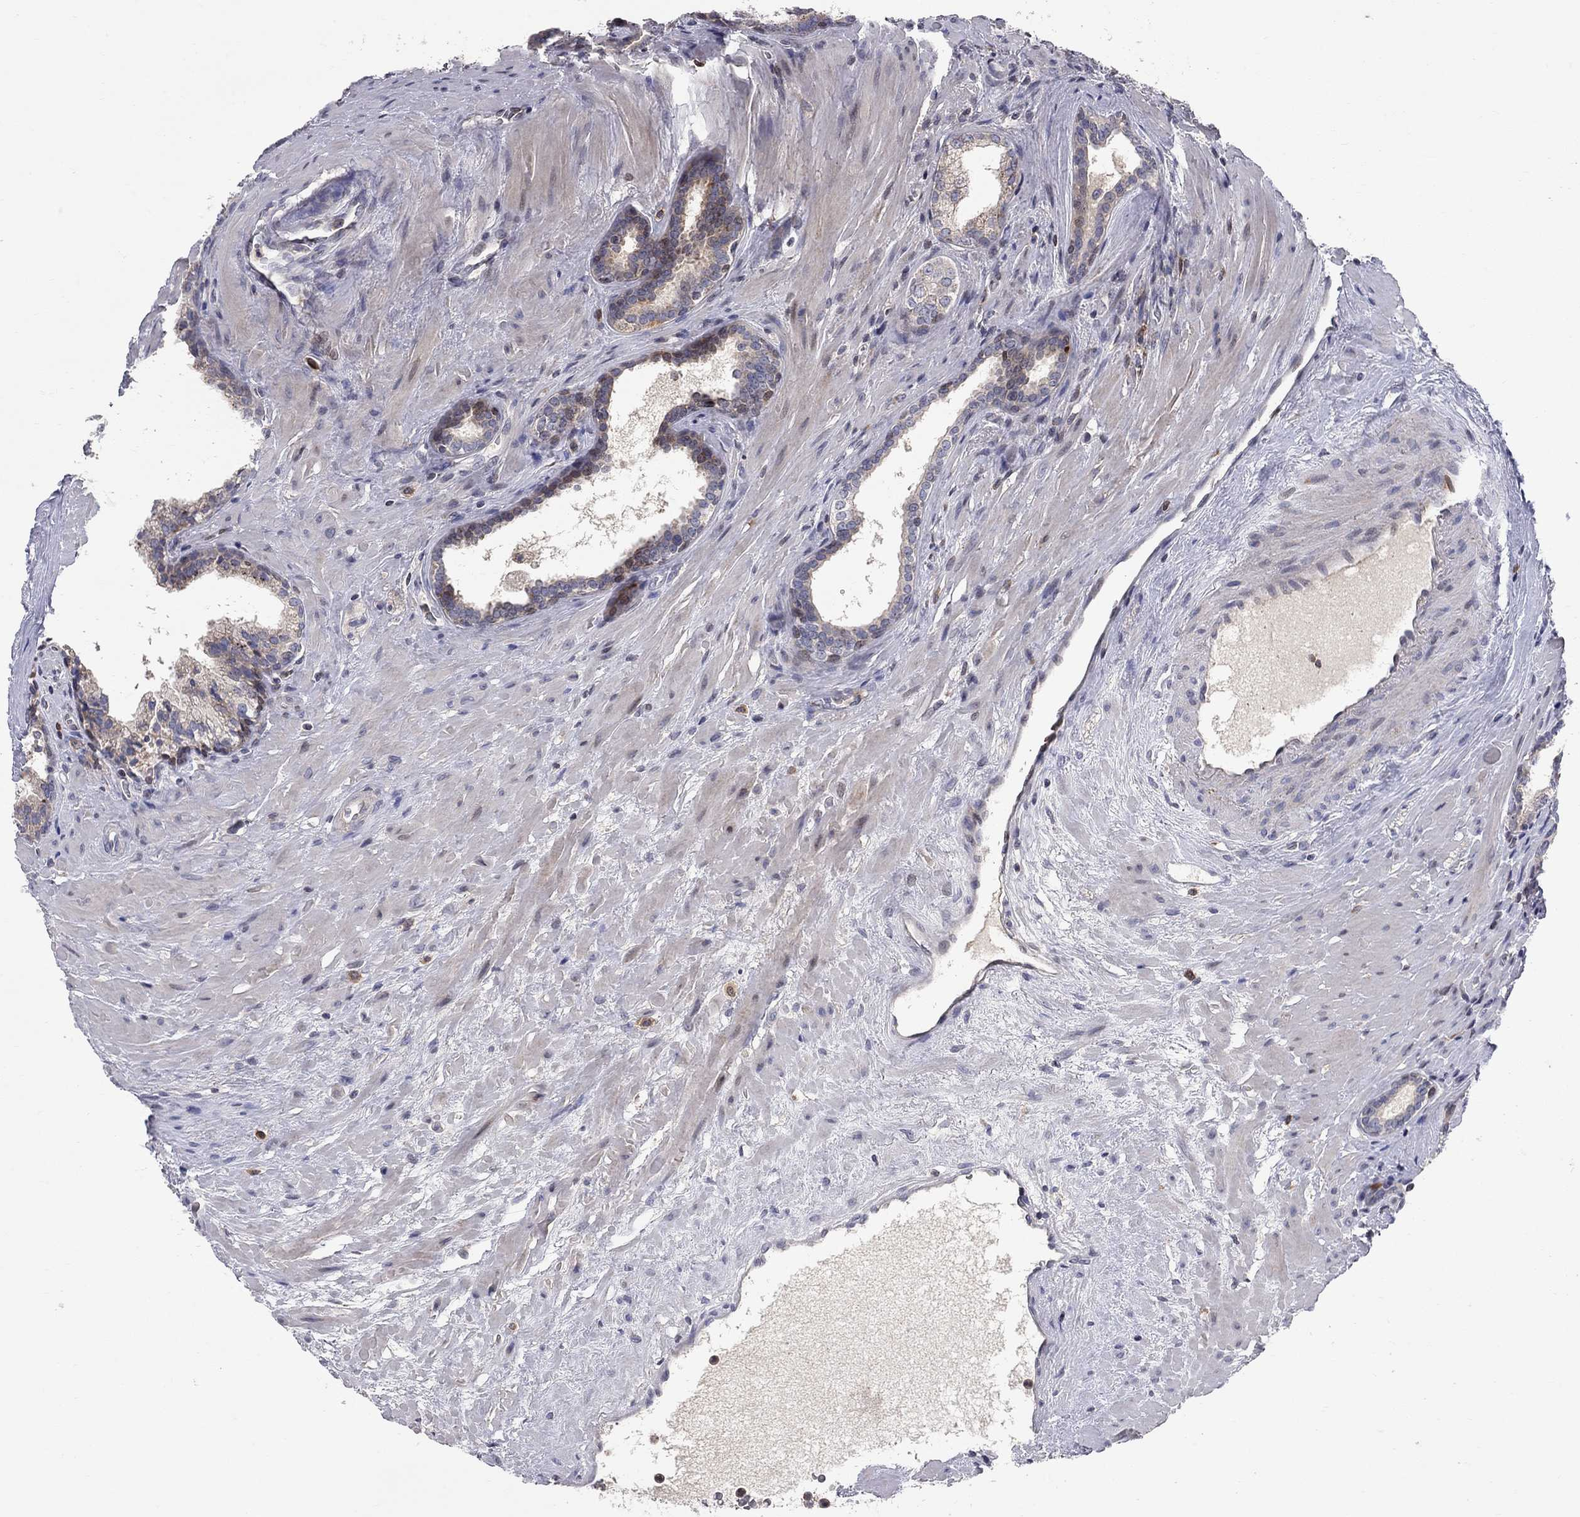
{"staining": {"intensity": "negative", "quantity": "none", "location": "none"}, "tissue": "prostate cancer", "cell_type": "Tumor cells", "image_type": "cancer", "snomed": [{"axis": "morphology", "description": "Adenocarcinoma, NOS"}, {"axis": "topography", "description": "Prostate"}], "caption": "DAB immunohistochemical staining of human adenocarcinoma (prostate) exhibits no significant expression in tumor cells. (DAB (3,3'-diaminobenzidine) immunohistochemistry with hematoxylin counter stain).", "gene": "ERN2", "patient": {"sex": "male", "age": 66}}